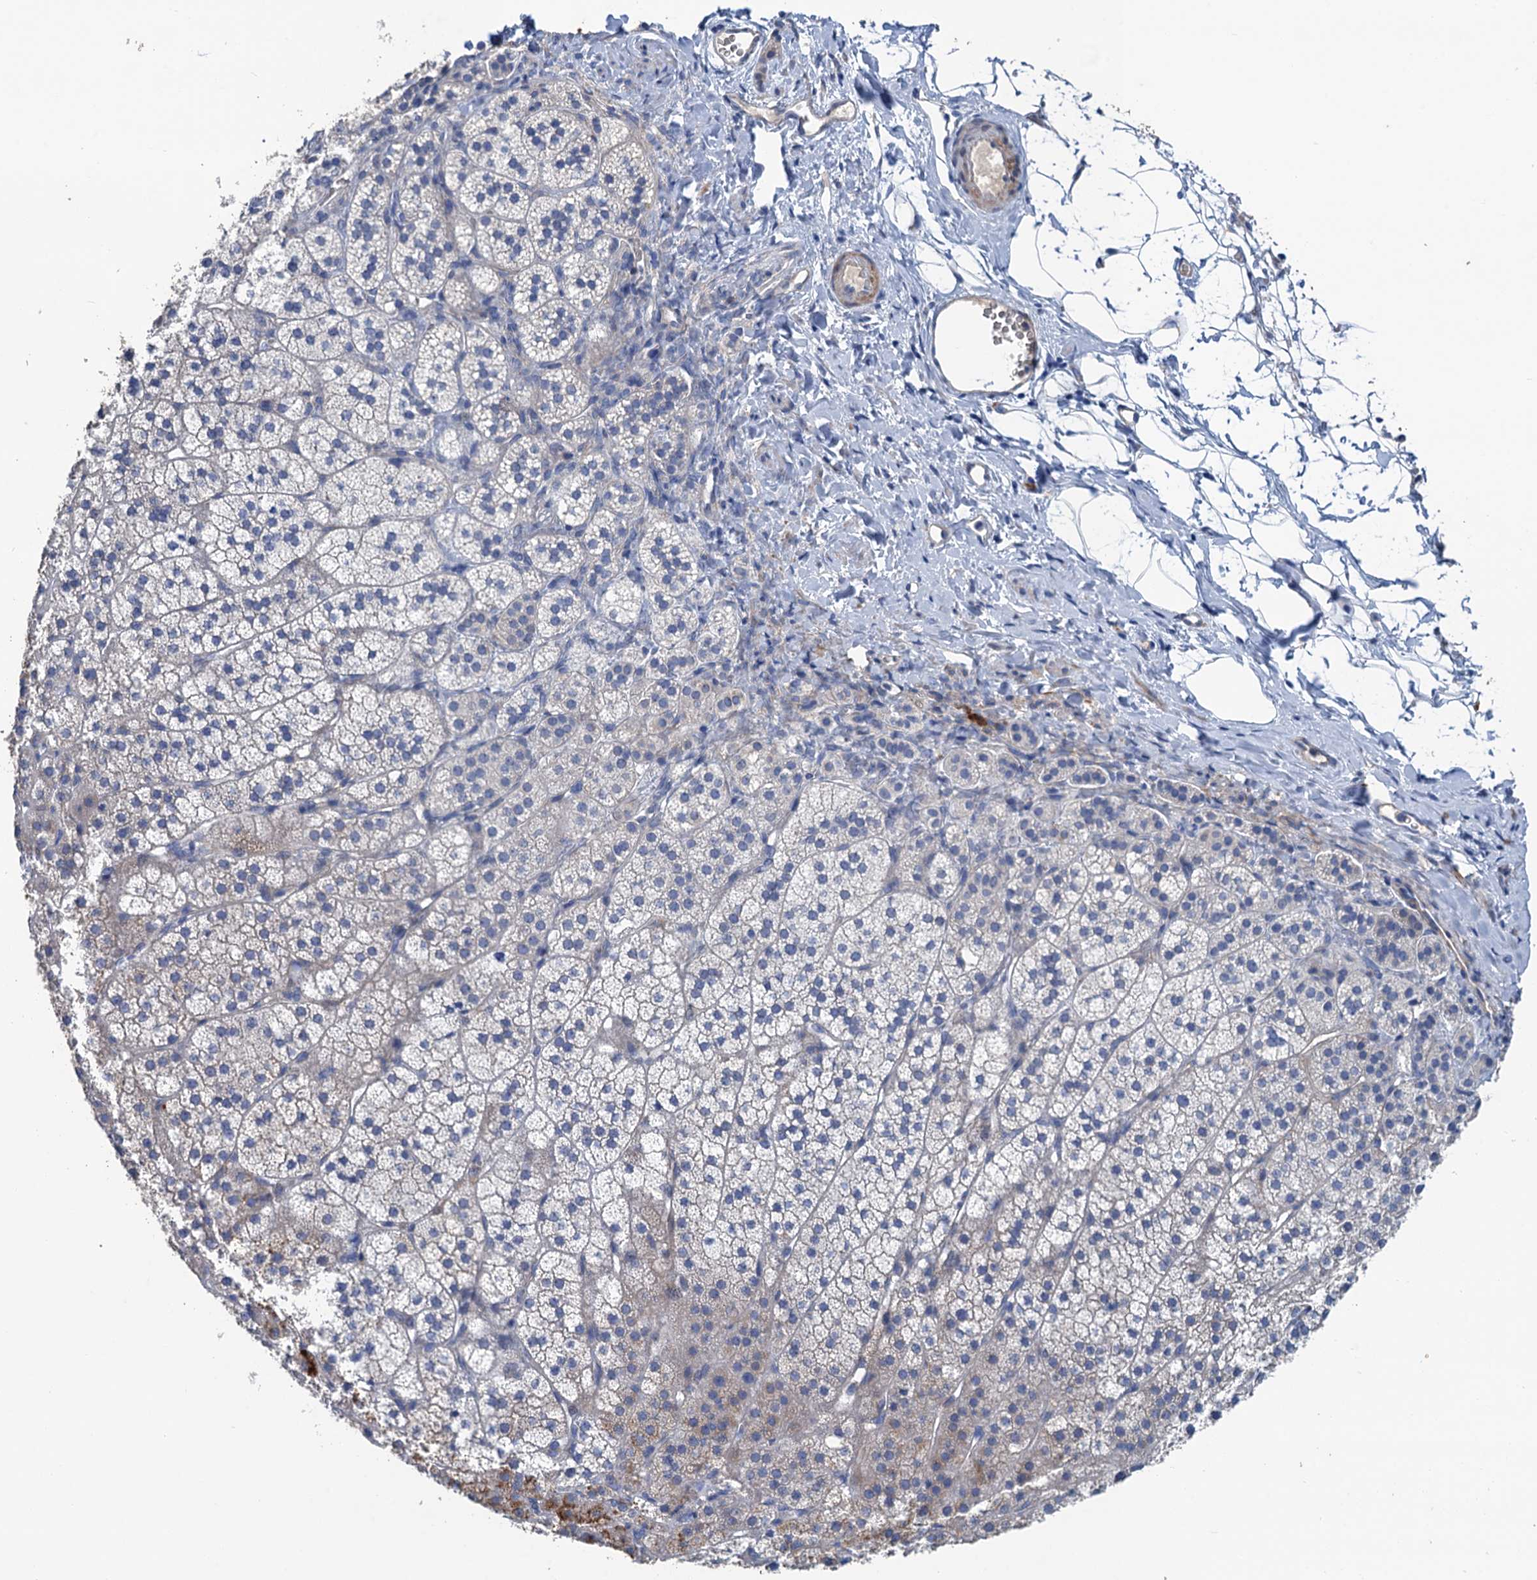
{"staining": {"intensity": "strong", "quantity": "<25%", "location": "cytoplasmic/membranous"}, "tissue": "adrenal gland", "cell_type": "Glandular cells", "image_type": "normal", "snomed": [{"axis": "morphology", "description": "Normal tissue, NOS"}, {"axis": "topography", "description": "Adrenal gland"}], "caption": "Immunohistochemistry (IHC) photomicrograph of unremarkable adrenal gland stained for a protein (brown), which shows medium levels of strong cytoplasmic/membranous positivity in about <25% of glandular cells.", "gene": "SMCO3", "patient": {"sex": "female", "age": 44}}